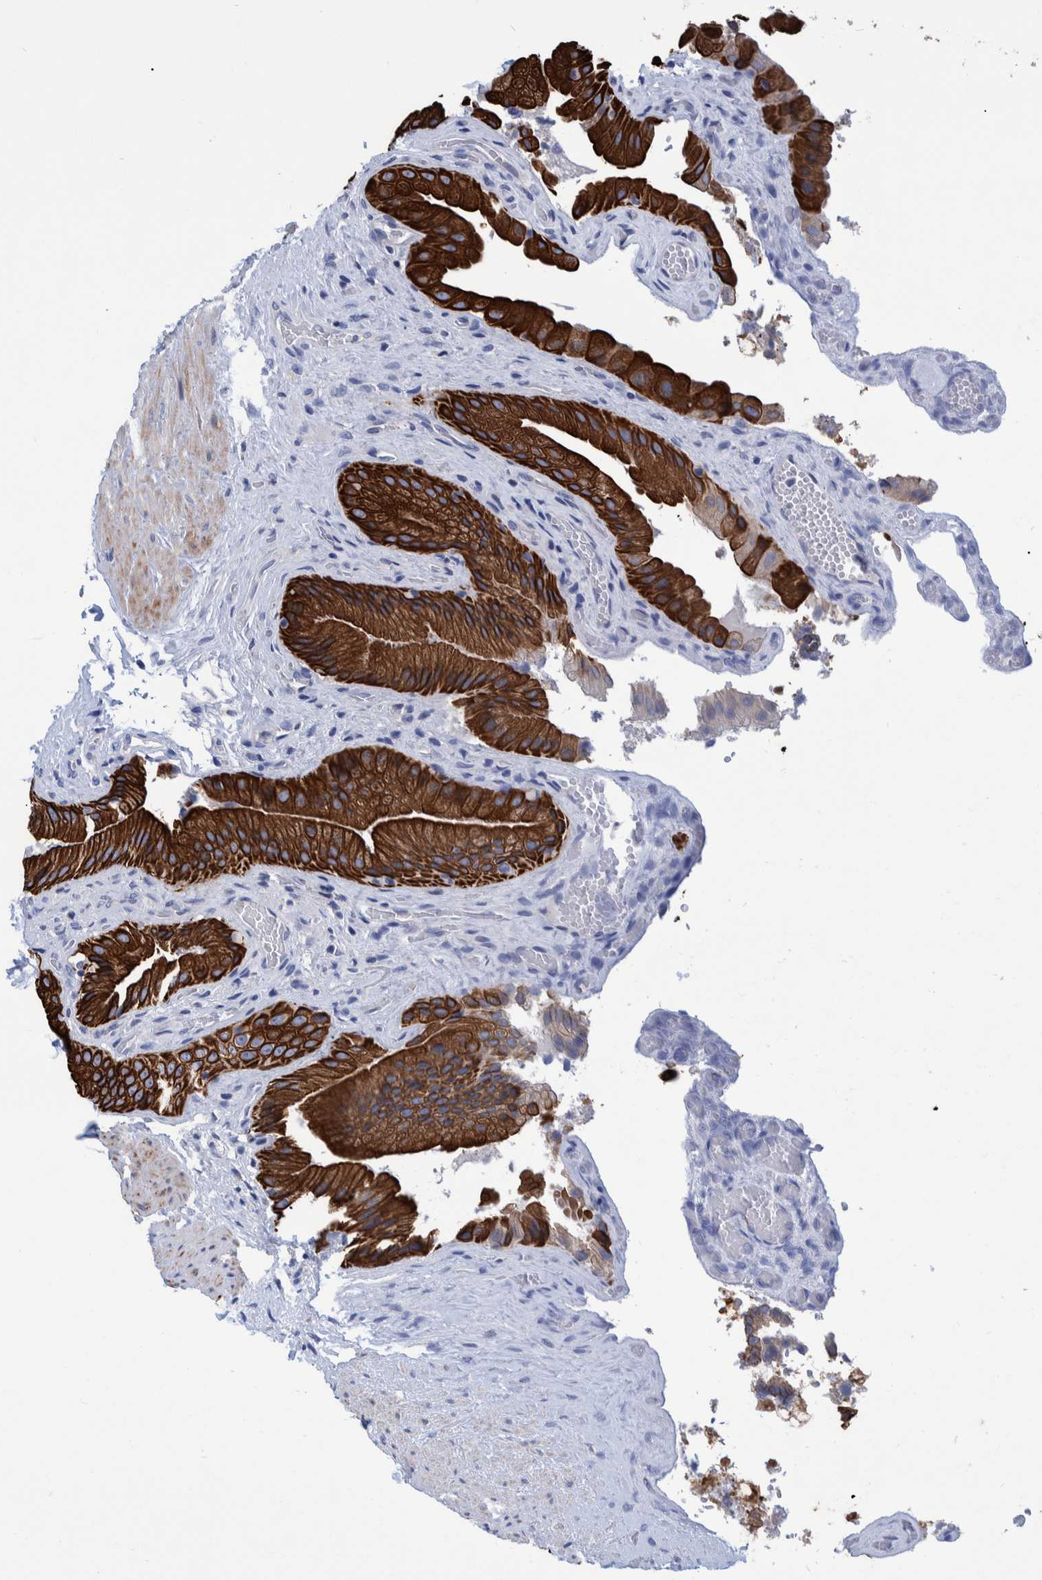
{"staining": {"intensity": "strong", "quantity": ">75%", "location": "cytoplasmic/membranous"}, "tissue": "gallbladder", "cell_type": "Glandular cells", "image_type": "normal", "snomed": [{"axis": "morphology", "description": "Normal tissue, NOS"}, {"axis": "topography", "description": "Gallbladder"}], "caption": "Protein staining exhibits strong cytoplasmic/membranous expression in about >75% of glandular cells in normal gallbladder.", "gene": "MKS1", "patient": {"sex": "male", "age": 49}}